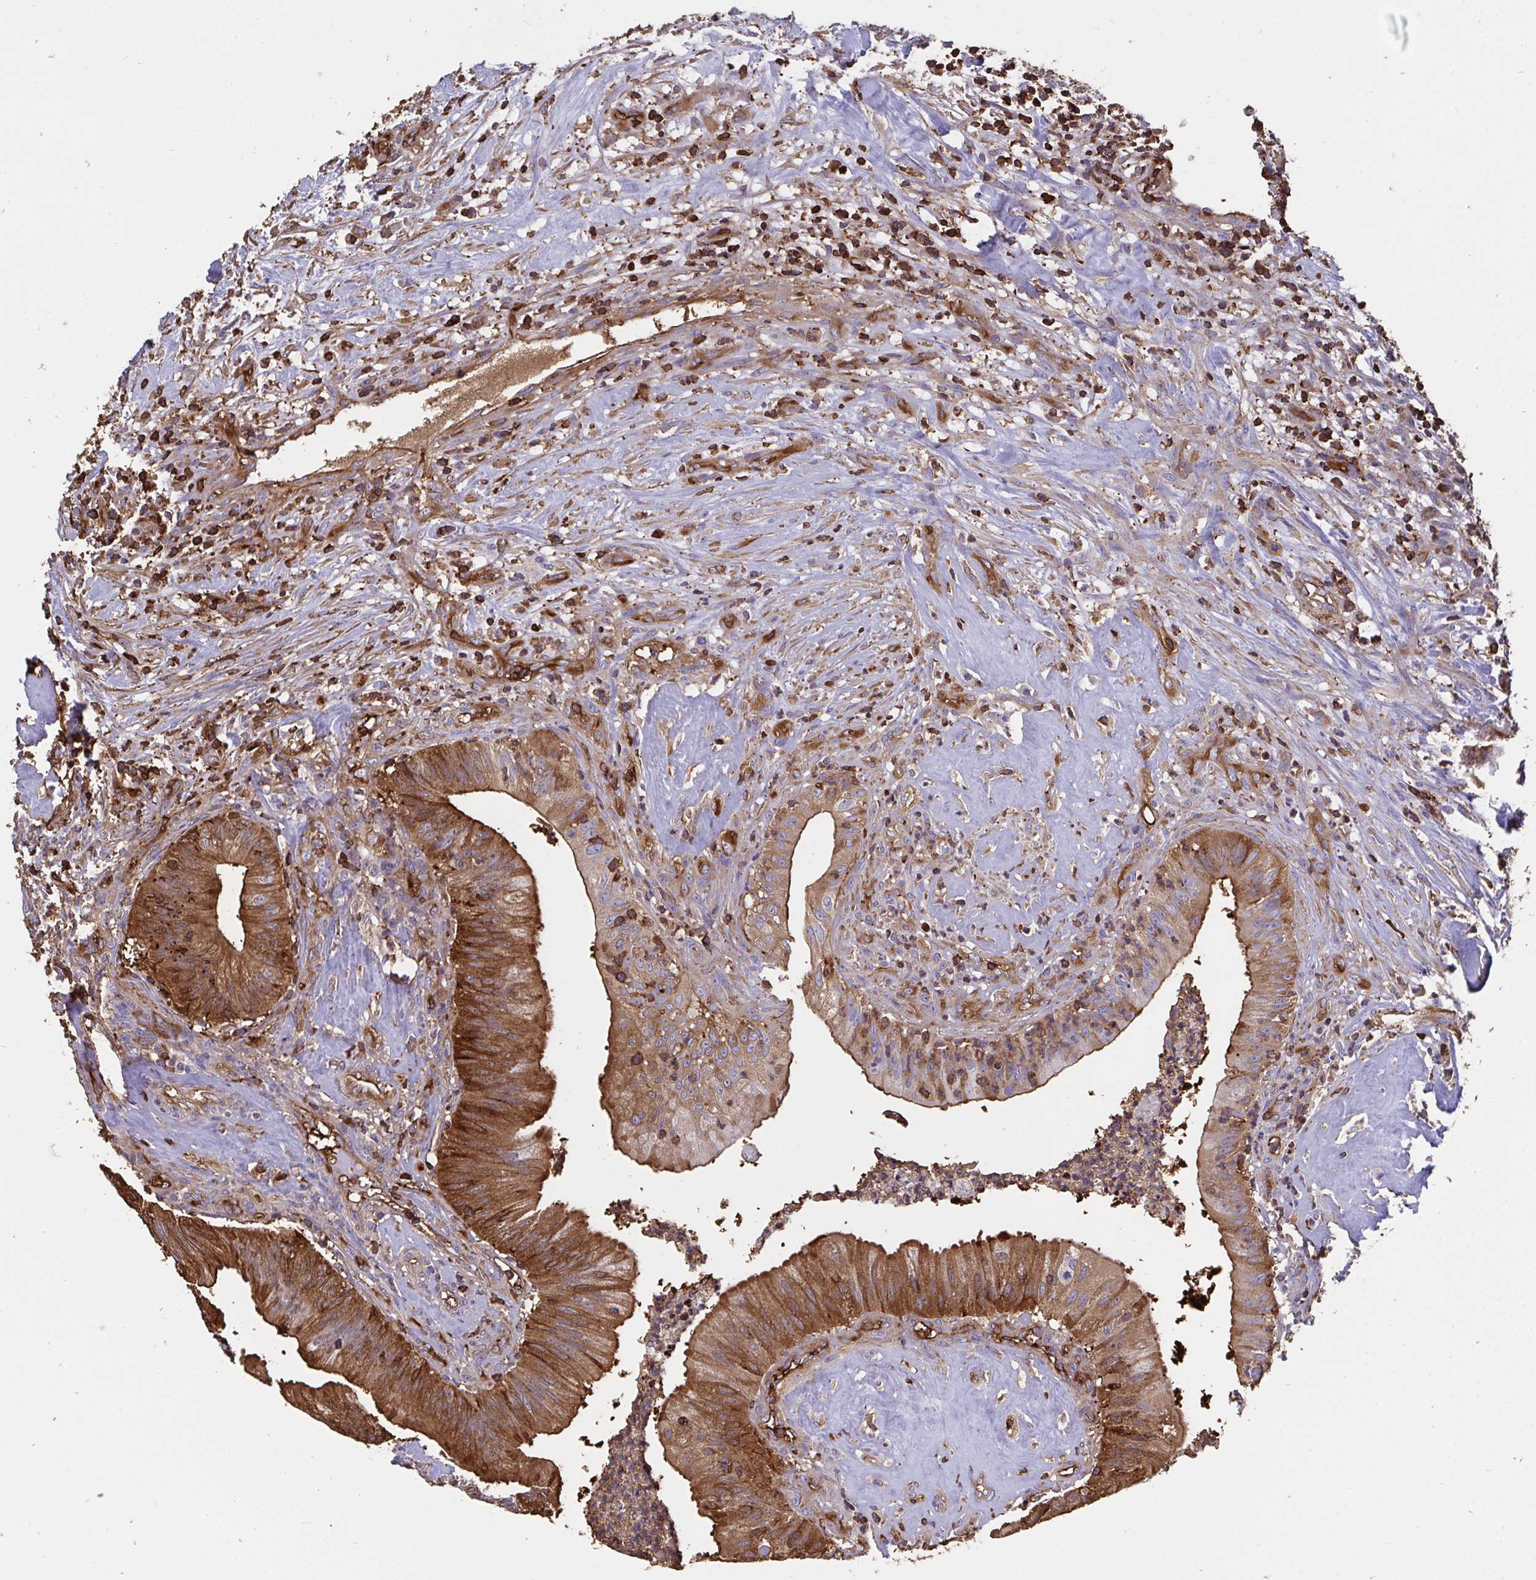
{"staining": {"intensity": "strong", "quantity": "25%-75%", "location": "cytoplasmic/membranous"}, "tissue": "head and neck cancer", "cell_type": "Tumor cells", "image_type": "cancer", "snomed": [{"axis": "morphology", "description": "Adenocarcinoma, NOS"}, {"axis": "topography", "description": "Head-Neck"}], "caption": "Immunohistochemical staining of human head and neck adenocarcinoma reveals high levels of strong cytoplasmic/membranous protein expression in approximately 25%-75% of tumor cells. (Stains: DAB in brown, nuclei in blue, Microscopy: brightfield microscopy at high magnification).", "gene": "CFL1", "patient": {"sex": "male", "age": 44}}